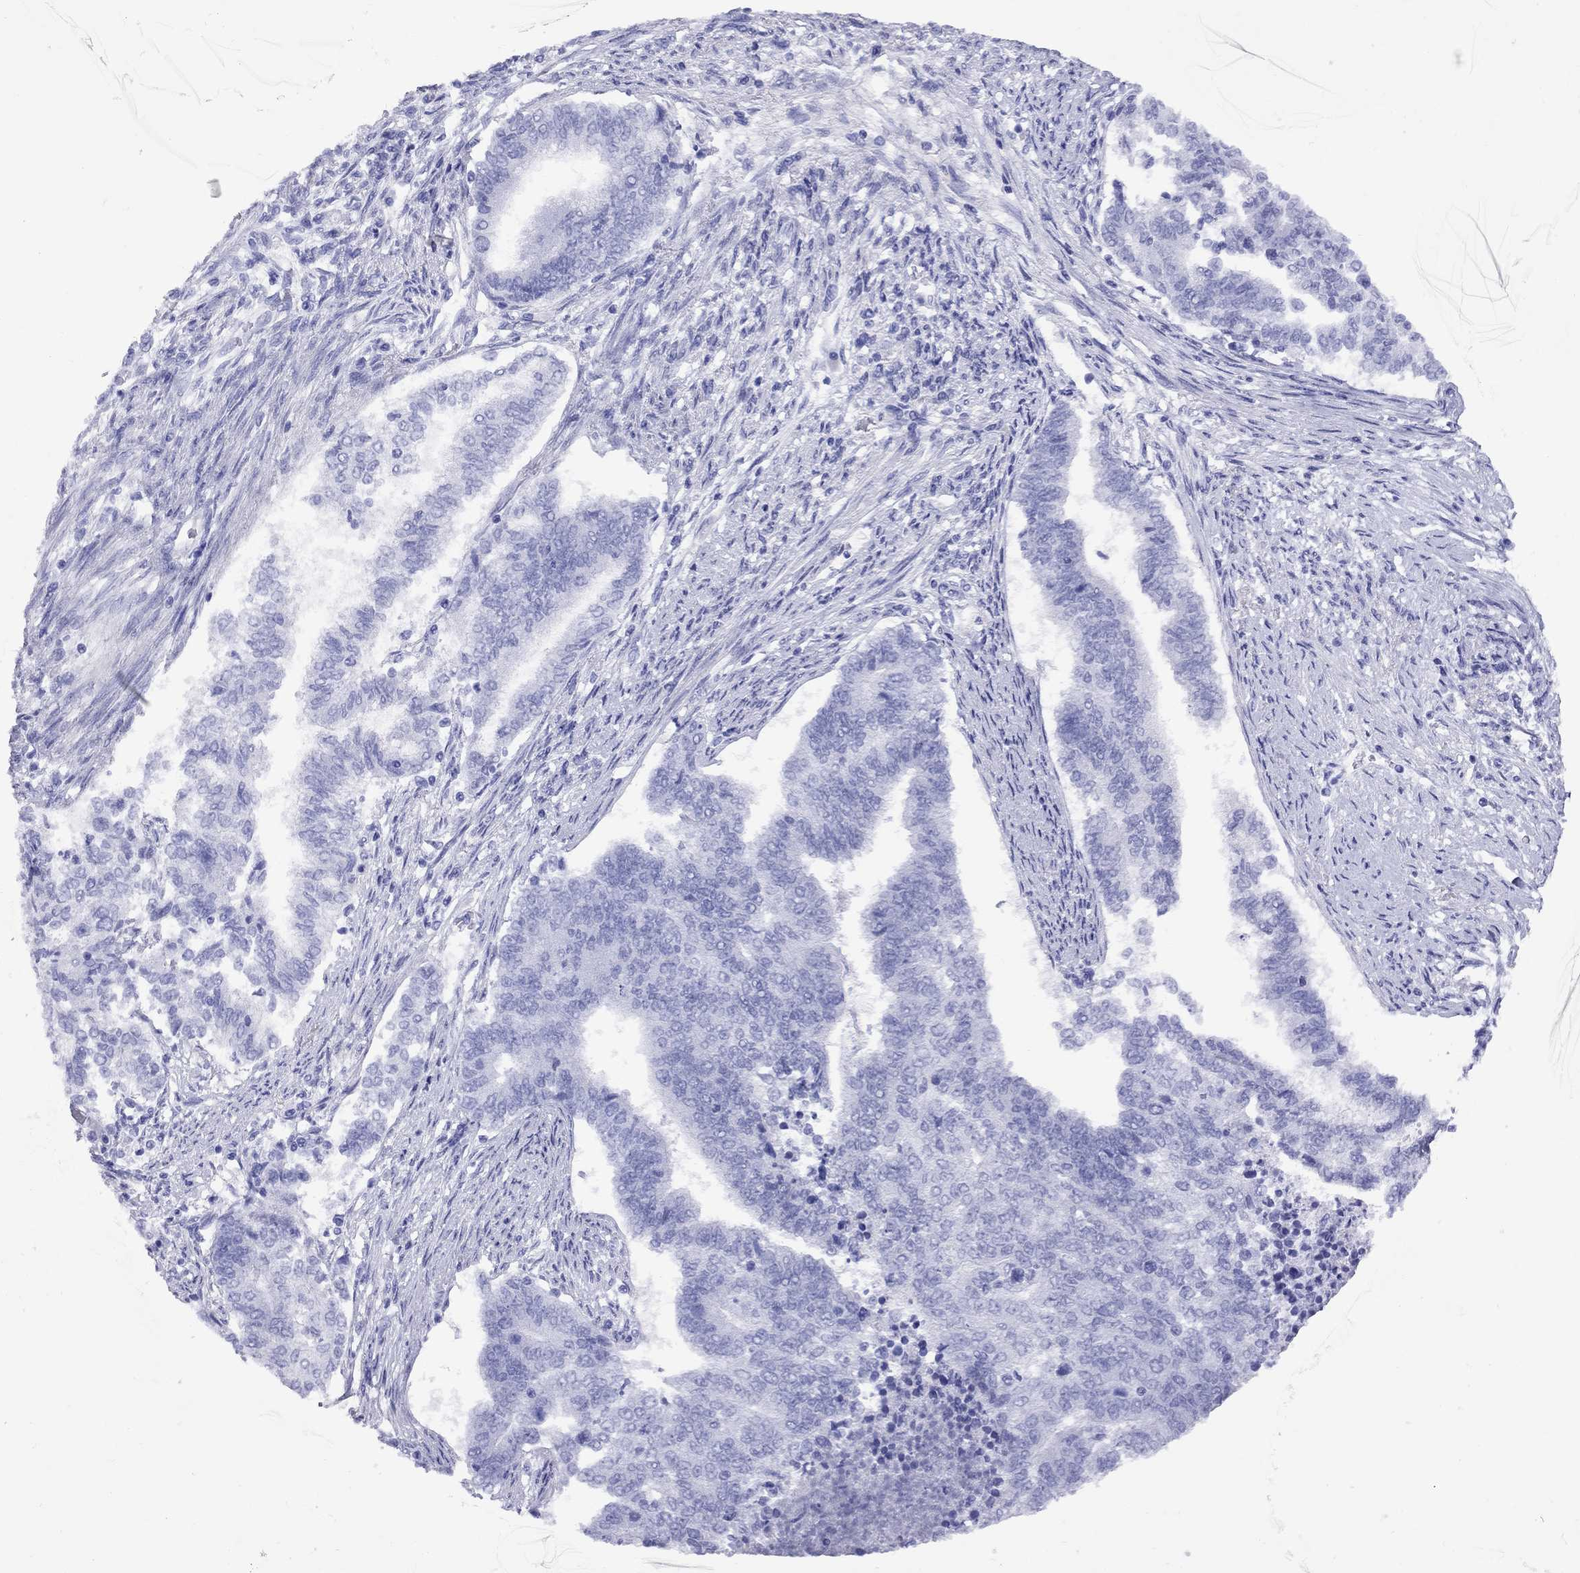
{"staining": {"intensity": "negative", "quantity": "none", "location": "none"}, "tissue": "endometrial cancer", "cell_type": "Tumor cells", "image_type": "cancer", "snomed": [{"axis": "morphology", "description": "Adenocarcinoma, NOS"}, {"axis": "topography", "description": "Endometrium"}], "caption": "Human adenocarcinoma (endometrial) stained for a protein using immunohistochemistry reveals no positivity in tumor cells.", "gene": "GRIA2", "patient": {"sex": "female", "age": 65}}